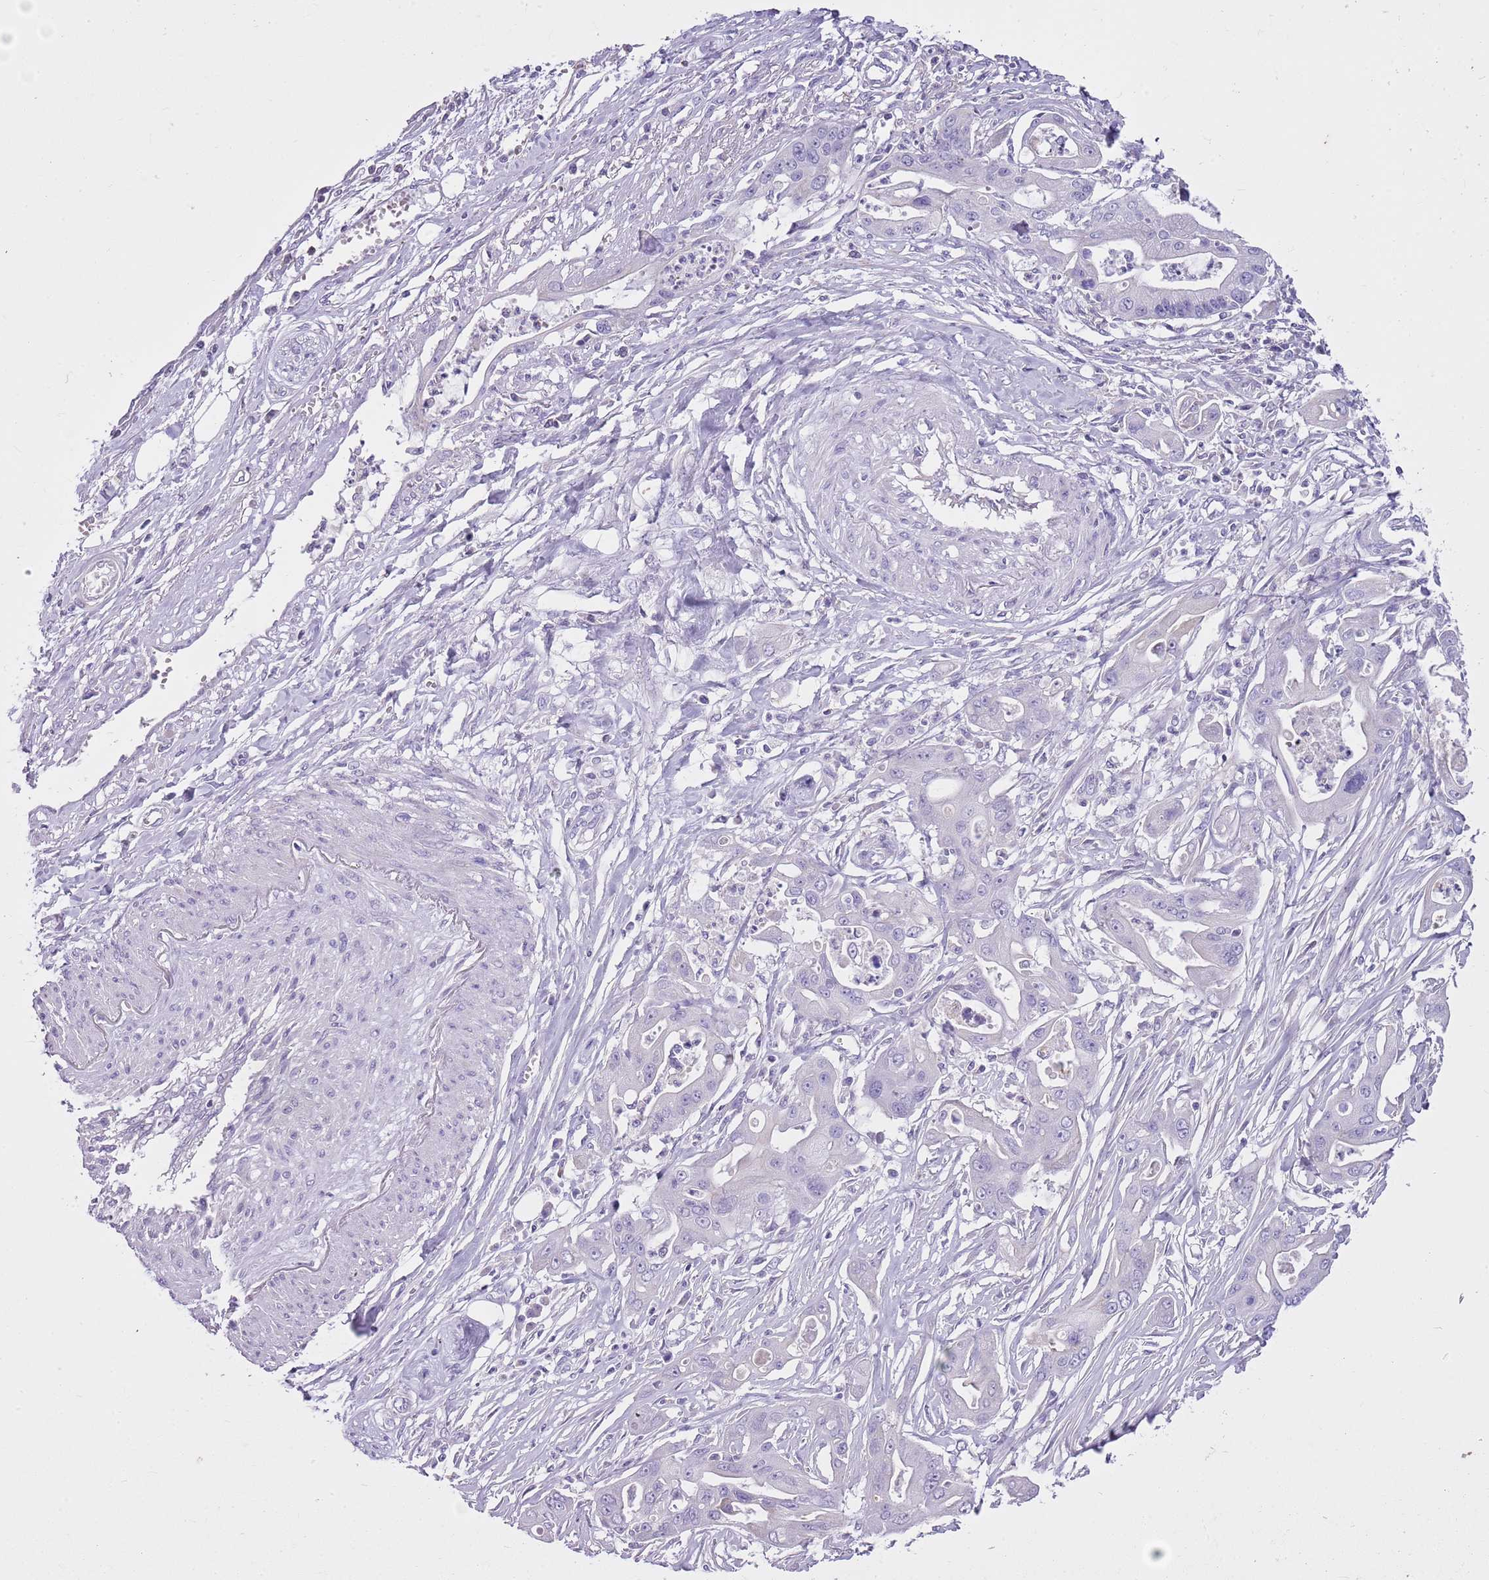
{"staining": {"intensity": "negative", "quantity": "none", "location": "none"}, "tissue": "ovarian cancer", "cell_type": "Tumor cells", "image_type": "cancer", "snomed": [{"axis": "morphology", "description": "Cystadenocarcinoma, mucinous, NOS"}, {"axis": "topography", "description": "Ovary"}], "caption": "Micrograph shows no significant protein staining in tumor cells of ovarian cancer.", "gene": "CNPPD1", "patient": {"sex": "female", "age": 70}}